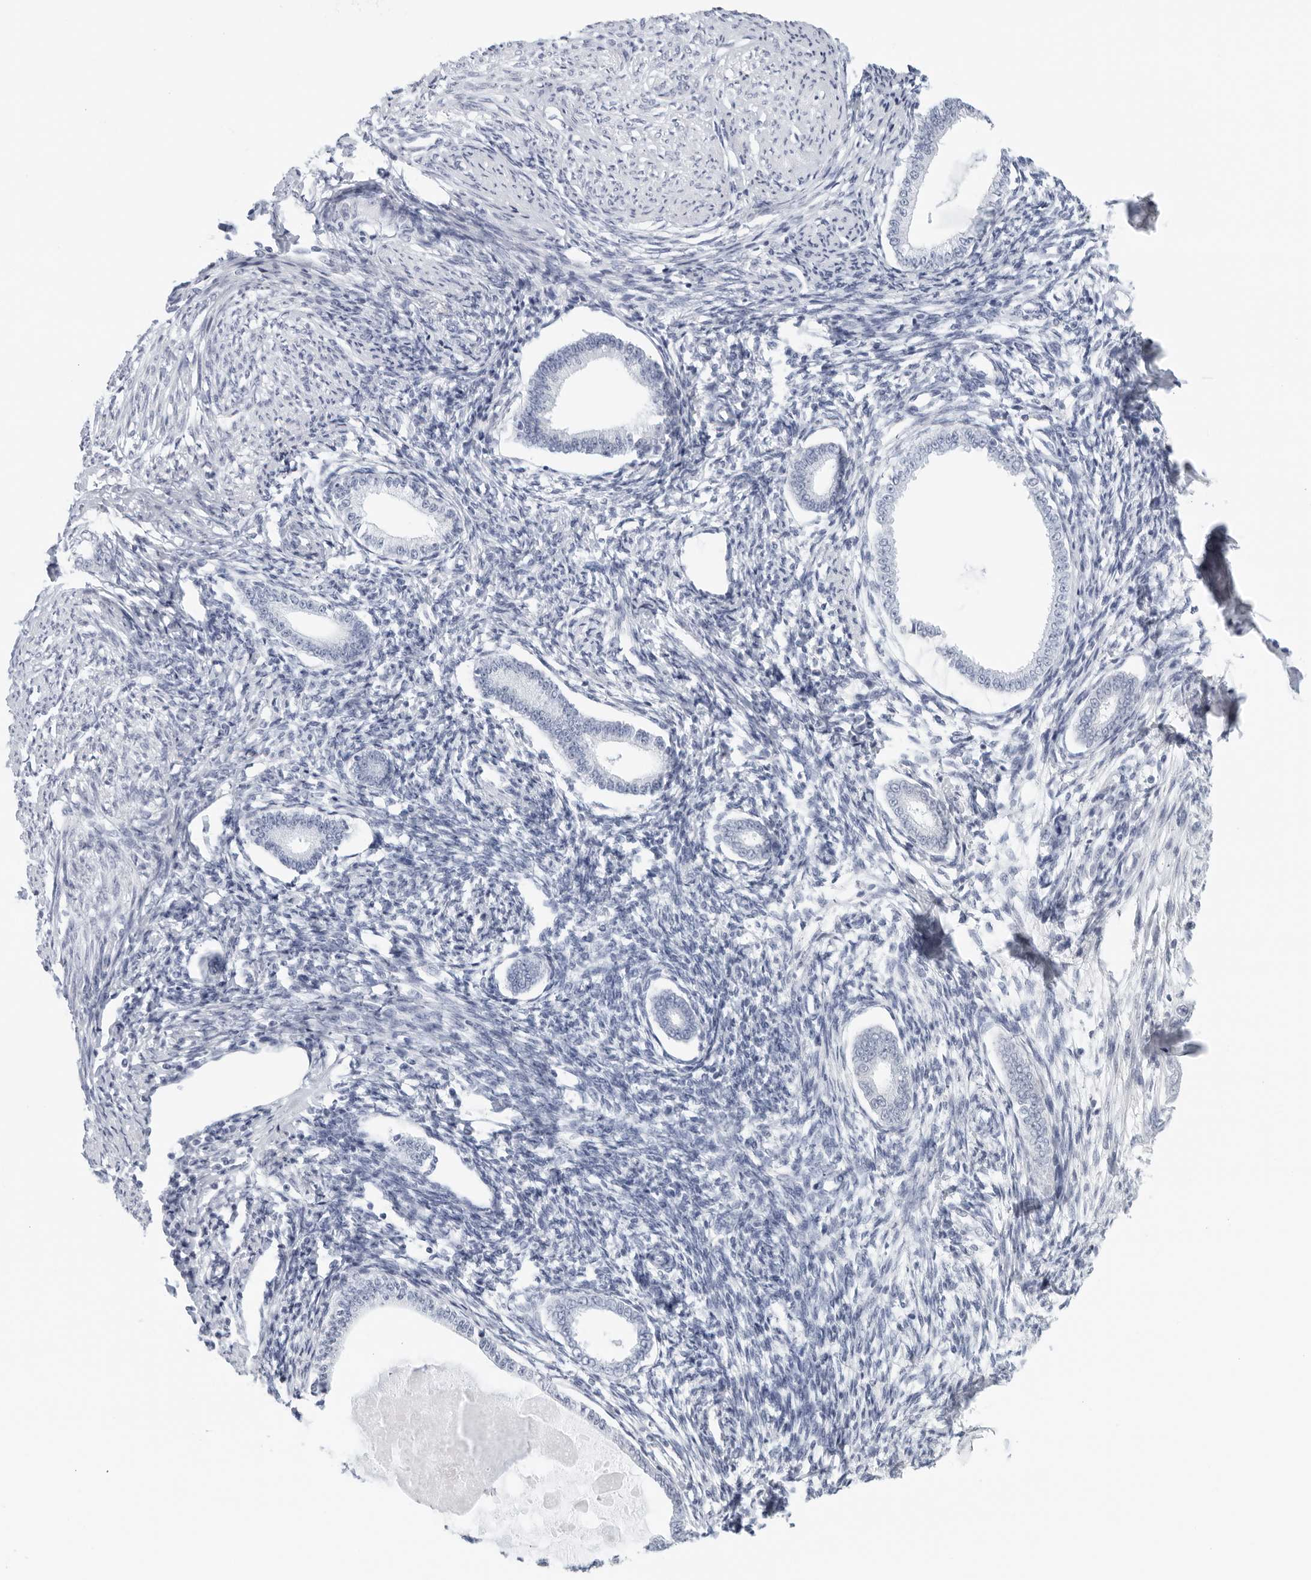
{"staining": {"intensity": "negative", "quantity": "none", "location": "none"}, "tissue": "endometrium", "cell_type": "Cells in endometrial stroma", "image_type": "normal", "snomed": [{"axis": "morphology", "description": "Normal tissue, NOS"}, {"axis": "topography", "description": "Endometrium"}], "caption": "Cells in endometrial stroma show no significant positivity in normal endometrium. (DAB (3,3'-diaminobenzidine) immunohistochemistry, high magnification).", "gene": "FGG", "patient": {"sex": "female", "age": 56}}